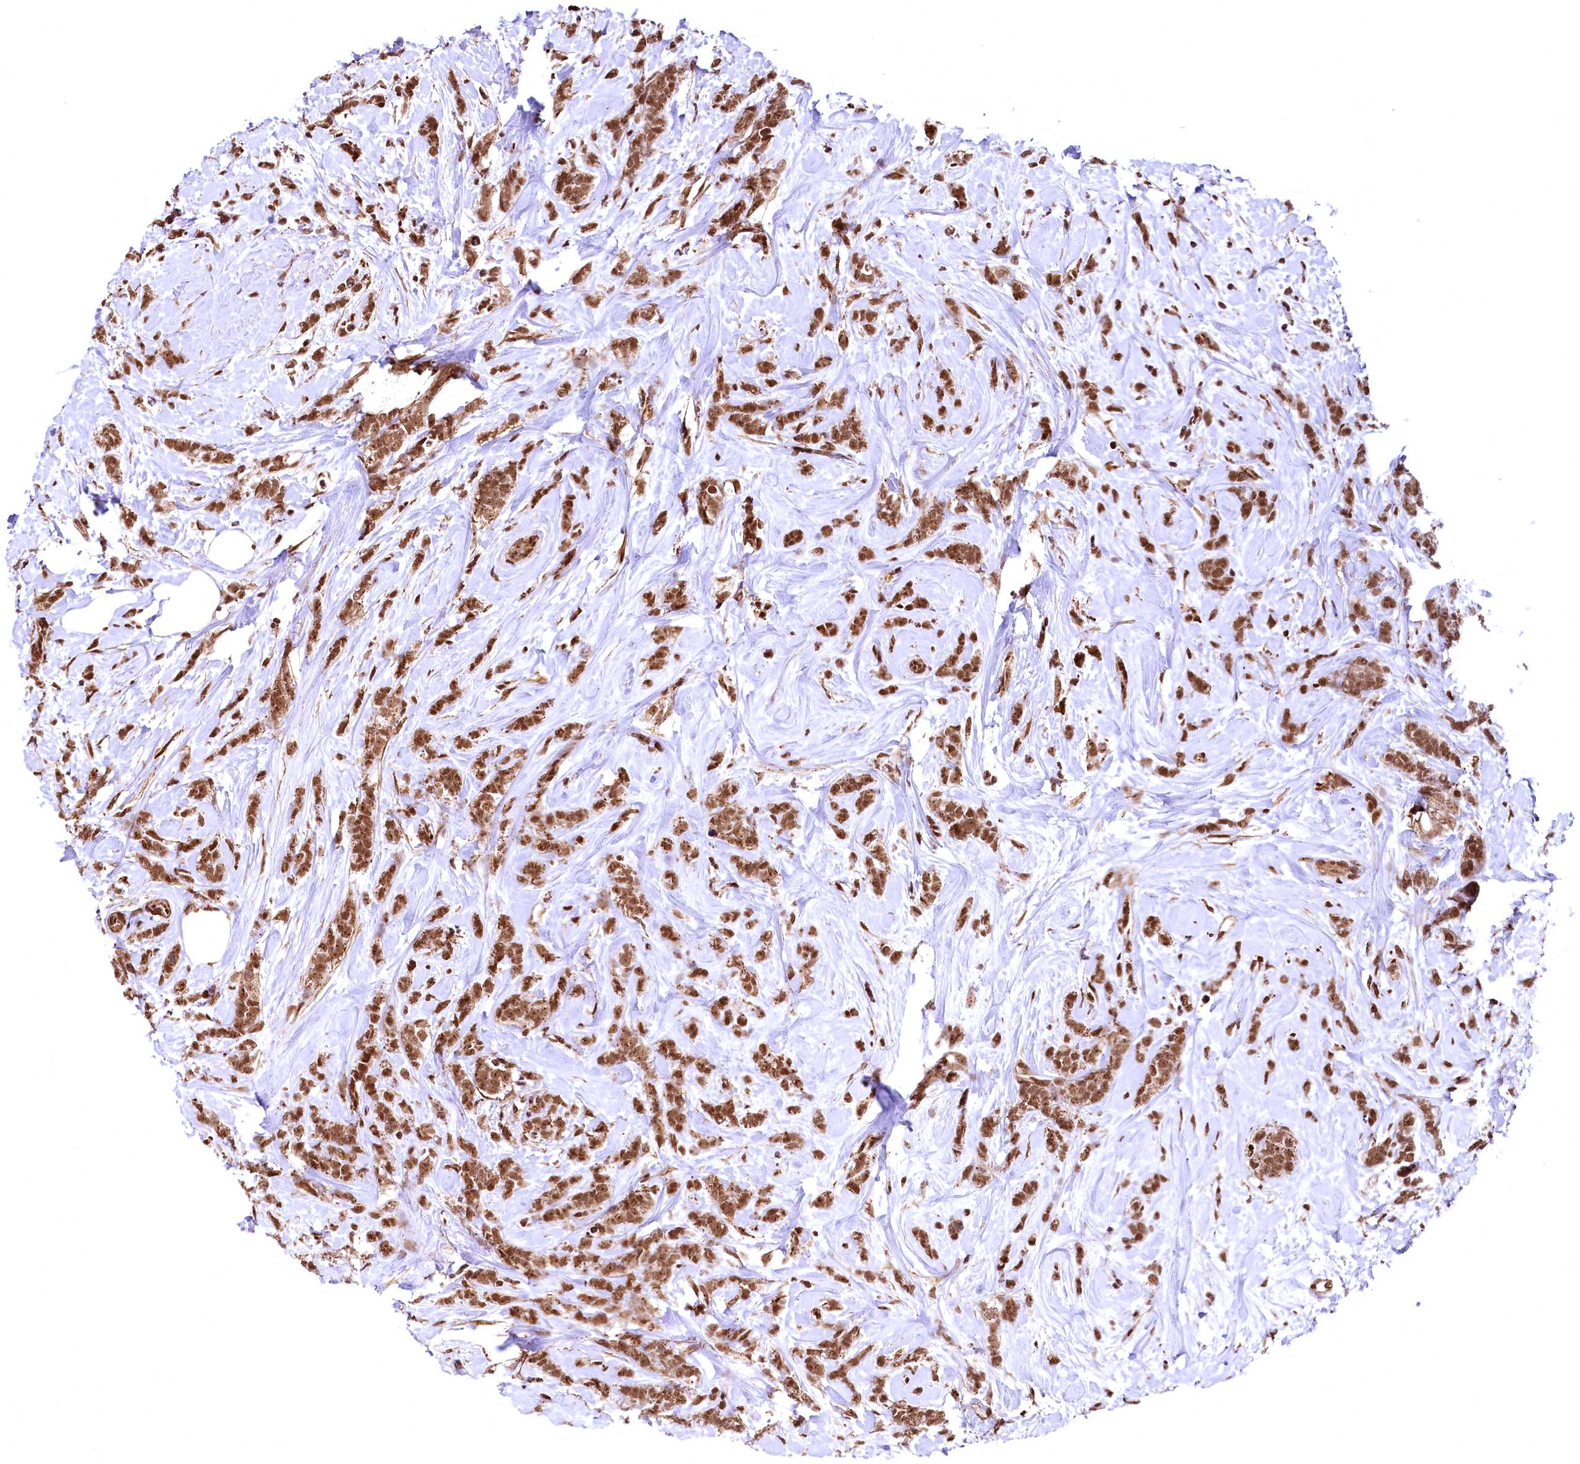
{"staining": {"intensity": "moderate", "quantity": ">75%", "location": "nuclear"}, "tissue": "breast cancer", "cell_type": "Tumor cells", "image_type": "cancer", "snomed": [{"axis": "morphology", "description": "Lobular carcinoma"}, {"axis": "topography", "description": "Breast"}], "caption": "Brown immunohistochemical staining in human breast lobular carcinoma exhibits moderate nuclear staining in about >75% of tumor cells. The staining is performed using DAB (3,3'-diaminobenzidine) brown chromogen to label protein expression. The nuclei are counter-stained blue using hematoxylin.", "gene": "PDS5B", "patient": {"sex": "female", "age": 58}}